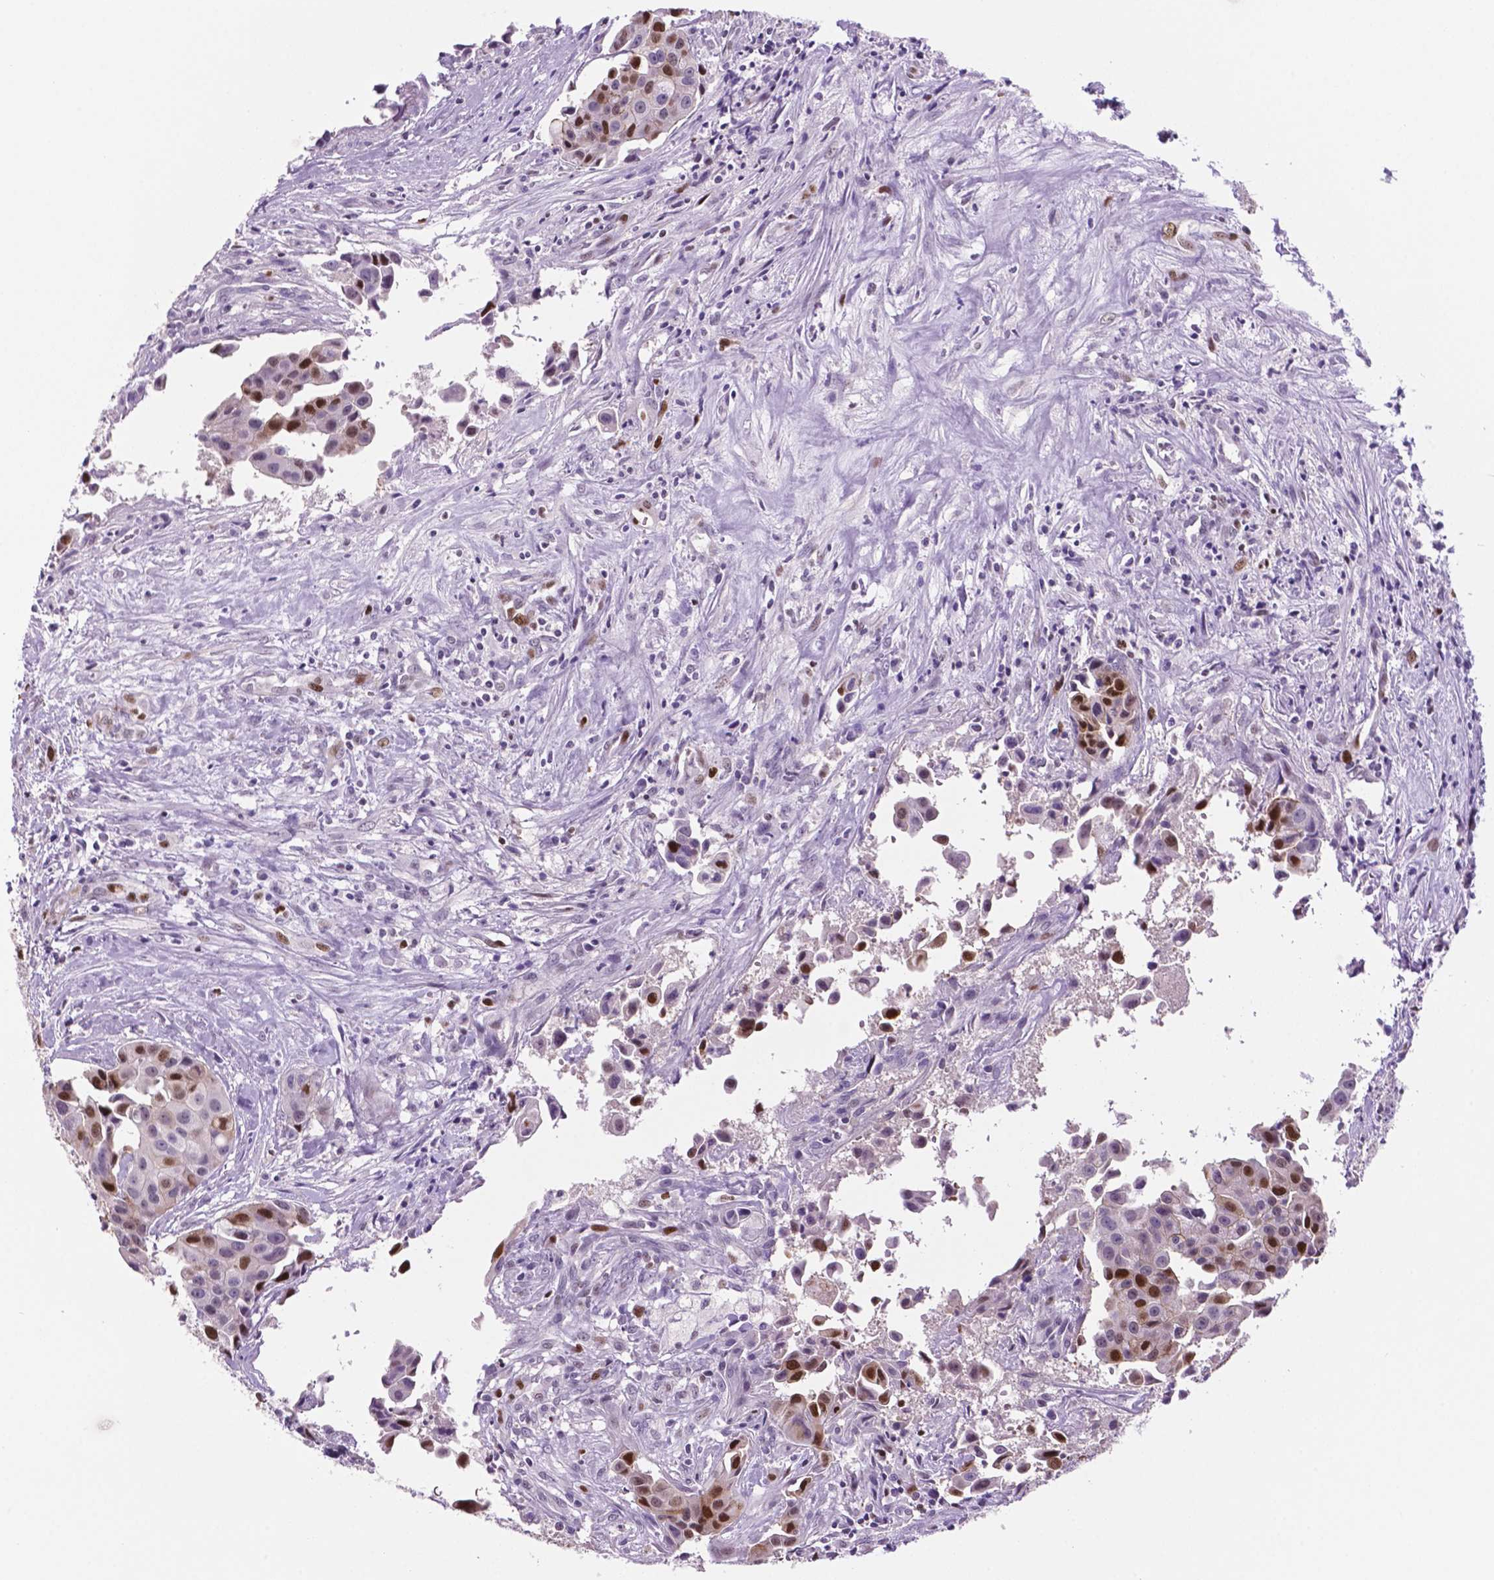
{"staining": {"intensity": "strong", "quantity": "25%-75%", "location": "nuclear"}, "tissue": "head and neck cancer", "cell_type": "Tumor cells", "image_type": "cancer", "snomed": [{"axis": "morphology", "description": "Adenocarcinoma, NOS"}, {"axis": "topography", "description": "Head-Neck"}], "caption": "Immunohistochemical staining of human head and neck adenocarcinoma shows strong nuclear protein staining in approximately 25%-75% of tumor cells.", "gene": "NCAPH2", "patient": {"sex": "male", "age": 76}}